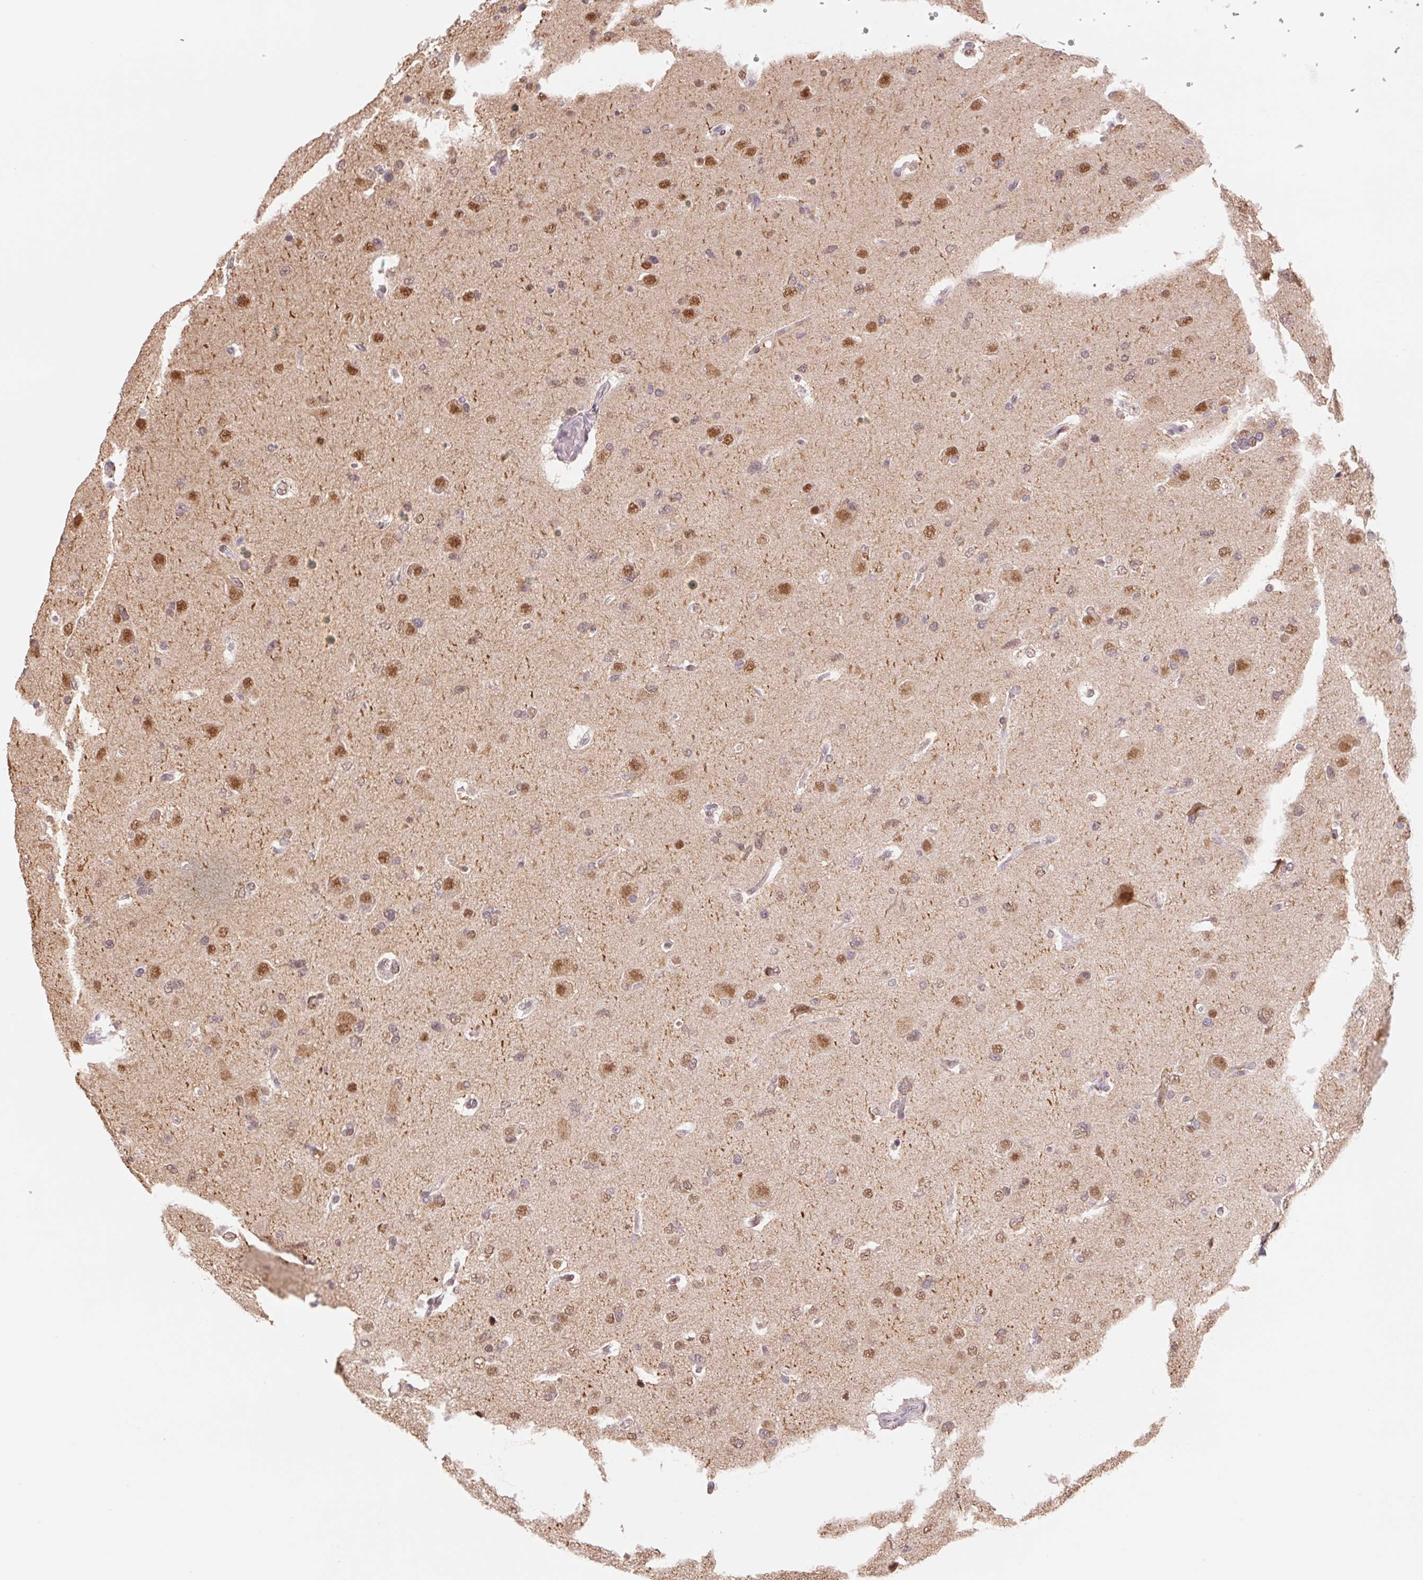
{"staining": {"intensity": "moderate", "quantity": "25%-75%", "location": "nuclear"}, "tissue": "glioma", "cell_type": "Tumor cells", "image_type": "cancer", "snomed": [{"axis": "morphology", "description": "Glioma, malignant, Low grade"}, {"axis": "topography", "description": "Brain"}], "caption": "Immunohistochemical staining of glioma reveals medium levels of moderate nuclear protein expression in about 25%-75% of tumor cells.", "gene": "TRERF1", "patient": {"sex": "female", "age": 55}}